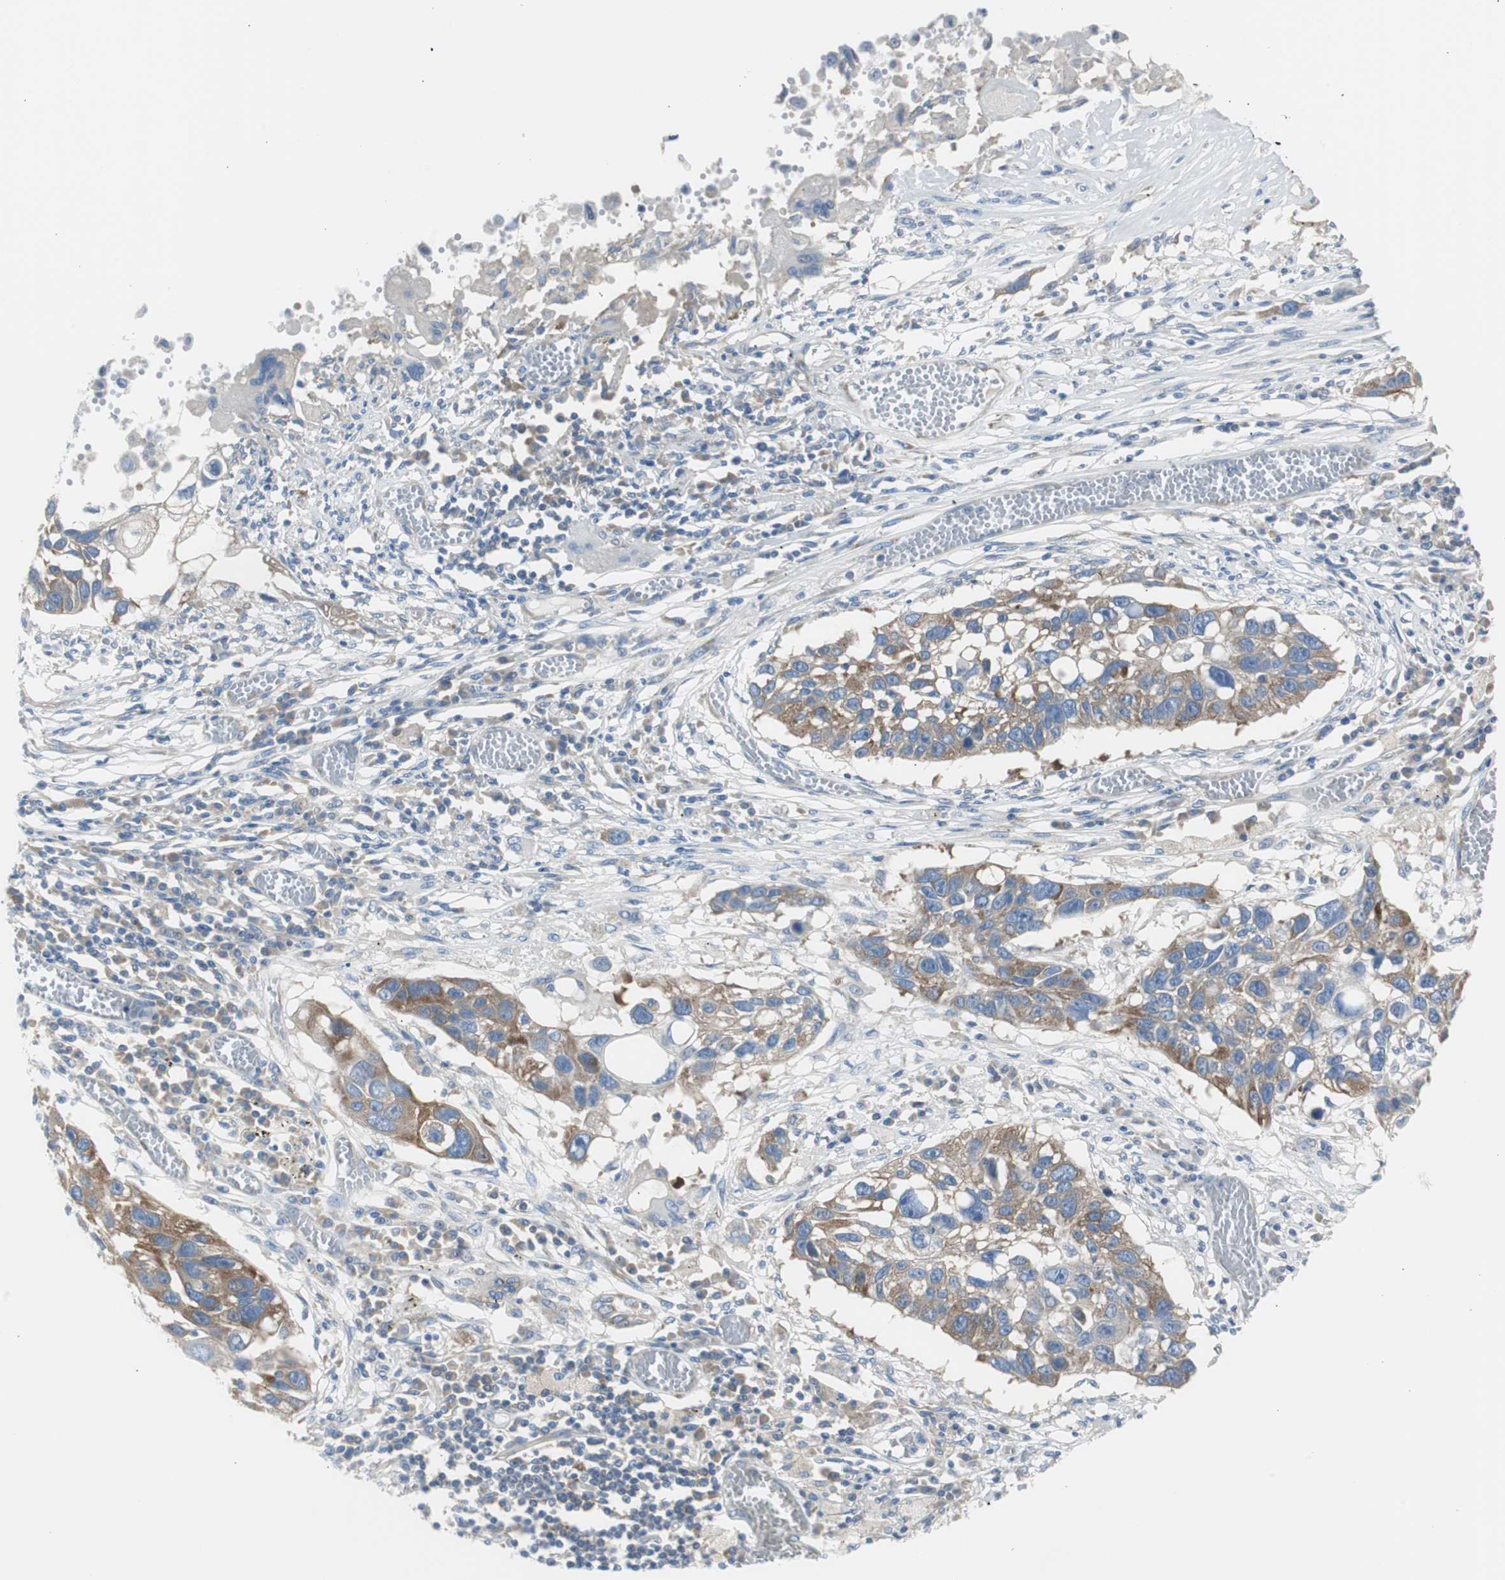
{"staining": {"intensity": "moderate", "quantity": "25%-75%", "location": "cytoplasmic/membranous"}, "tissue": "lung cancer", "cell_type": "Tumor cells", "image_type": "cancer", "snomed": [{"axis": "morphology", "description": "Squamous cell carcinoma, NOS"}, {"axis": "topography", "description": "Lung"}], "caption": "Immunohistochemical staining of lung cancer (squamous cell carcinoma) reveals medium levels of moderate cytoplasmic/membranous protein staining in about 25%-75% of tumor cells.", "gene": "RPS12", "patient": {"sex": "male", "age": 71}}